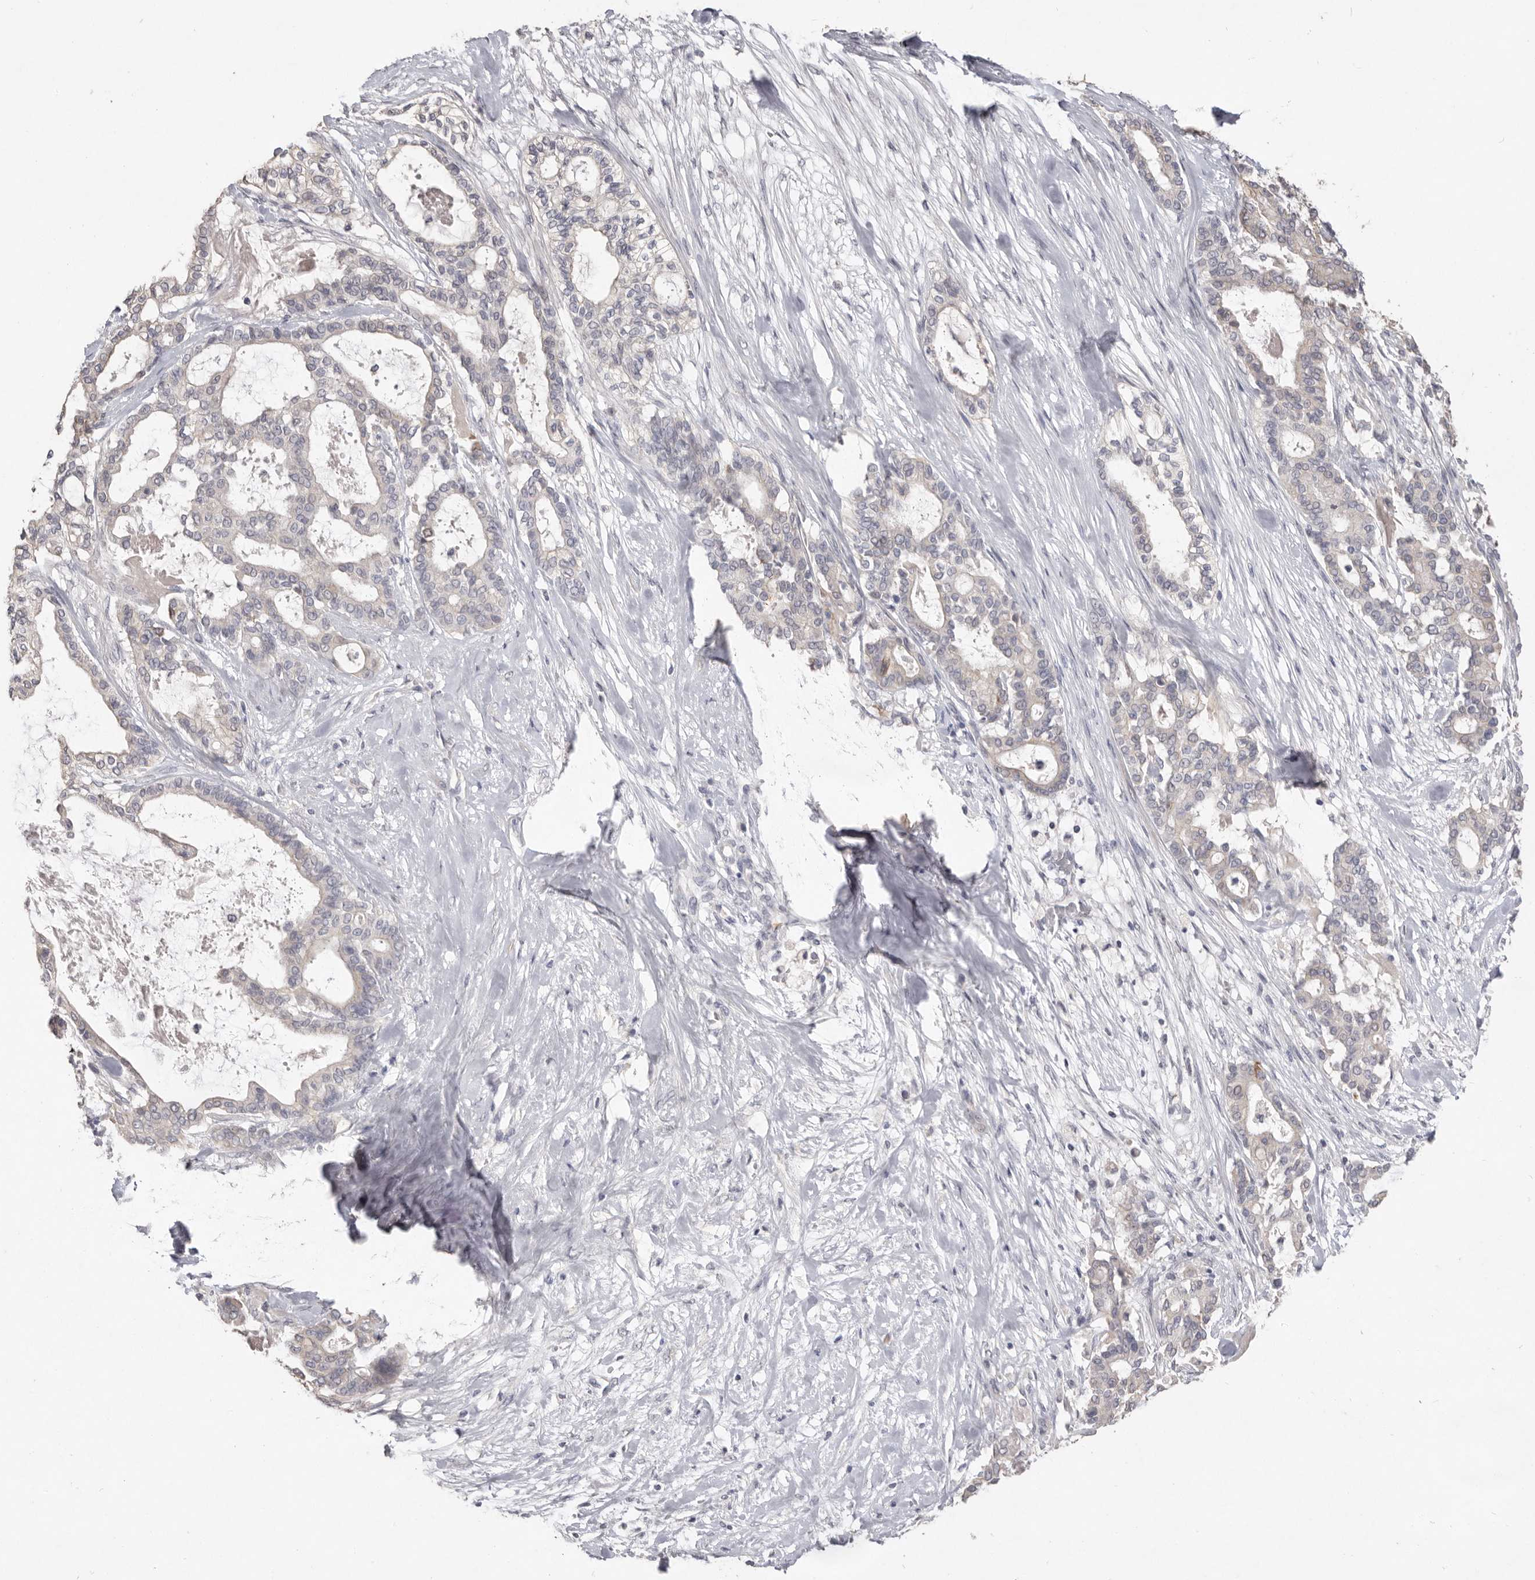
{"staining": {"intensity": "weak", "quantity": "<25%", "location": "cytoplasmic/membranous"}, "tissue": "pancreatic cancer", "cell_type": "Tumor cells", "image_type": "cancer", "snomed": [{"axis": "morphology", "description": "Adenocarcinoma, NOS"}, {"axis": "topography", "description": "Pancreas"}], "caption": "DAB immunohistochemical staining of pancreatic cancer shows no significant expression in tumor cells. The staining was performed using DAB to visualize the protein expression in brown, while the nuclei were stained in blue with hematoxylin (Magnification: 20x).", "gene": "ZYG11B", "patient": {"sex": "male", "age": 63}}